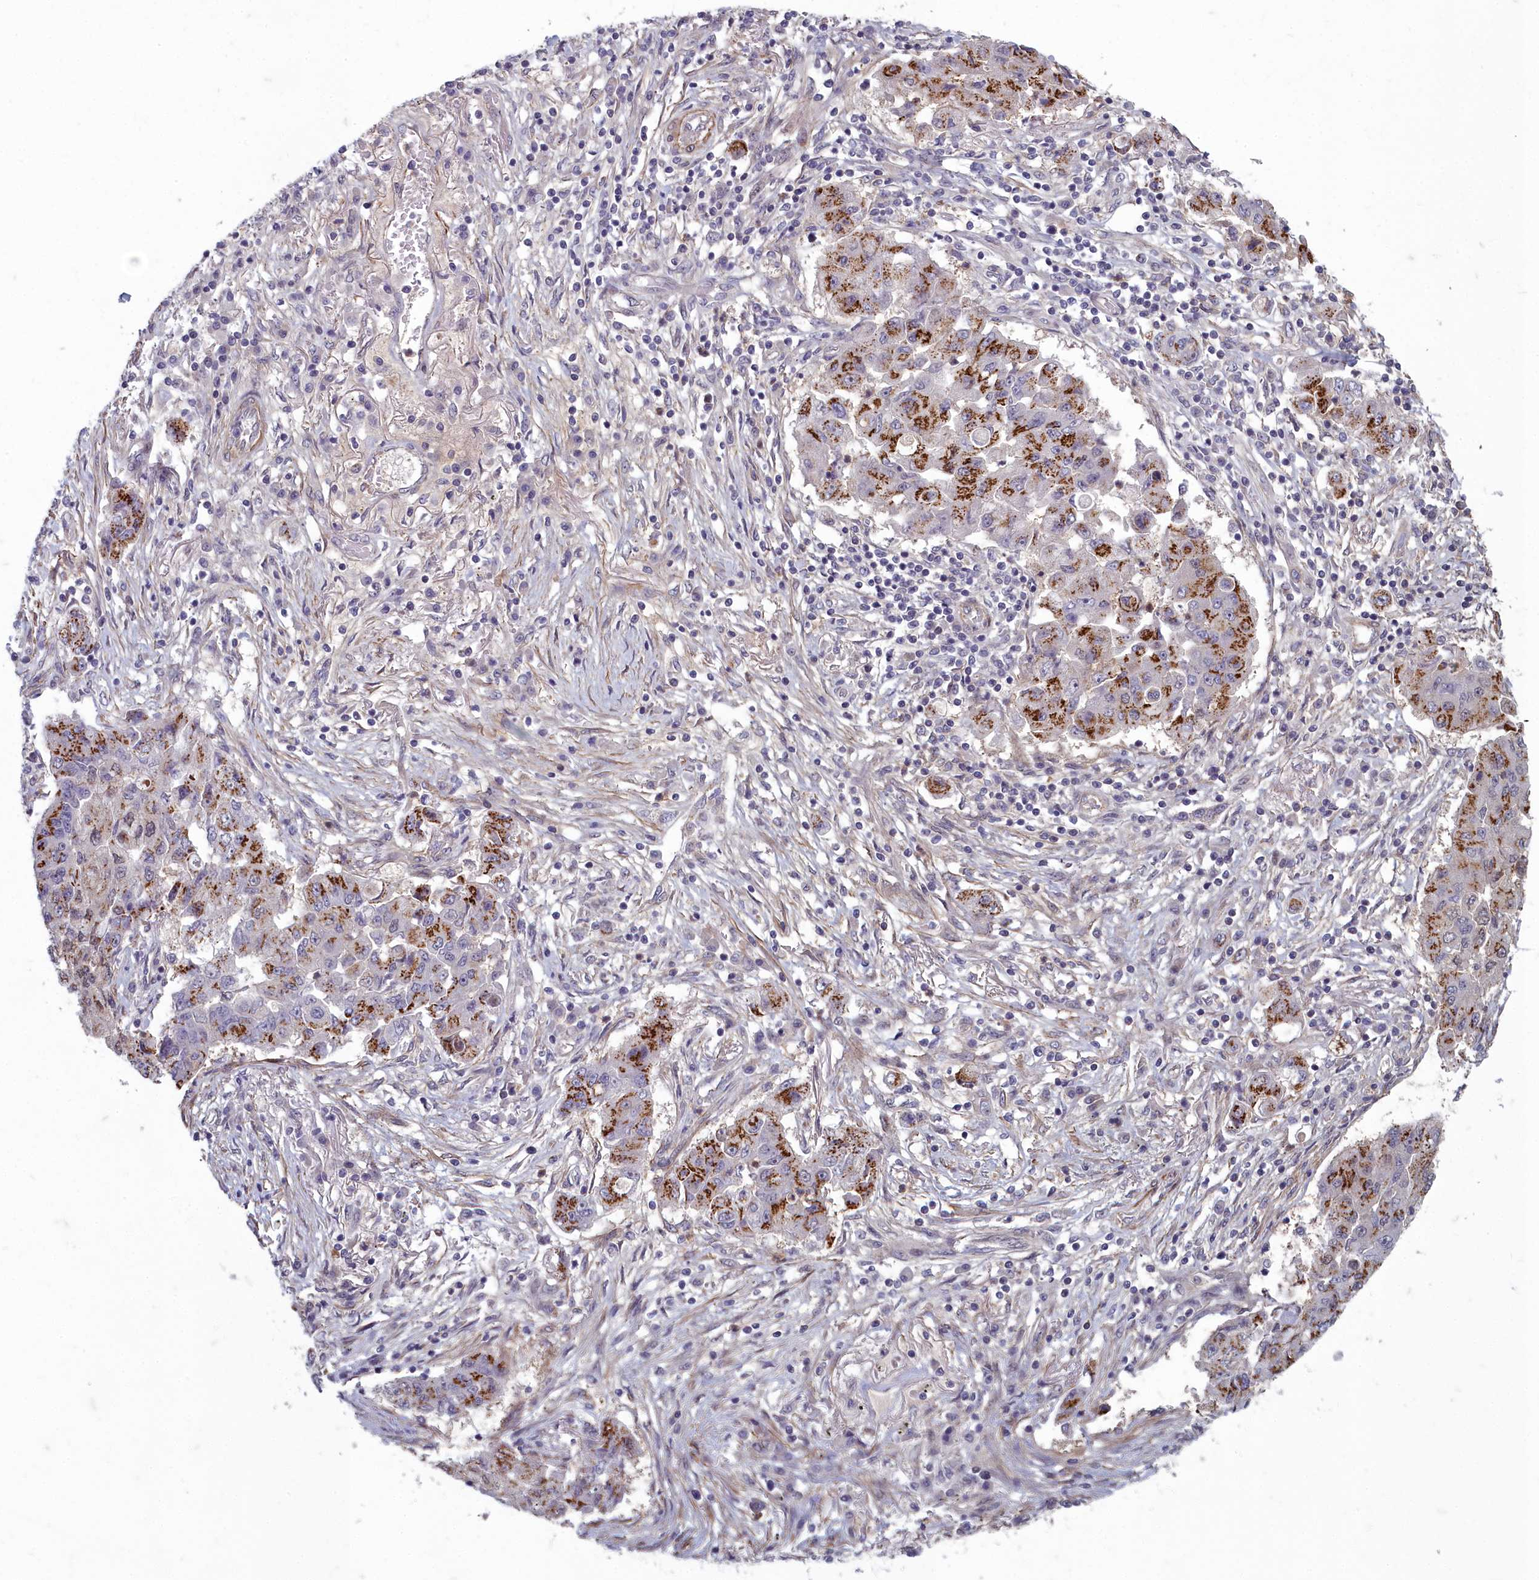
{"staining": {"intensity": "strong", "quantity": ">75%", "location": "cytoplasmic/membranous"}, "tissue": "lung cancer", "cell_type": "Tumor cells", "image_type": "cancer", "snomed": [{"axis": "morphology", "description": "Squamous cell carcinoma, NOS"}, {"axis": "topography", "description": "Lung"}], "caption": "This is an image of immunohistochemistry (IHC) staining of squamous cell carcinoma (lung), which shows strong positivity in the cytoplasmic/membranous of tumor cells.", "gene": "ZNF626", "patient": {"sex": "male", "age": 74}}